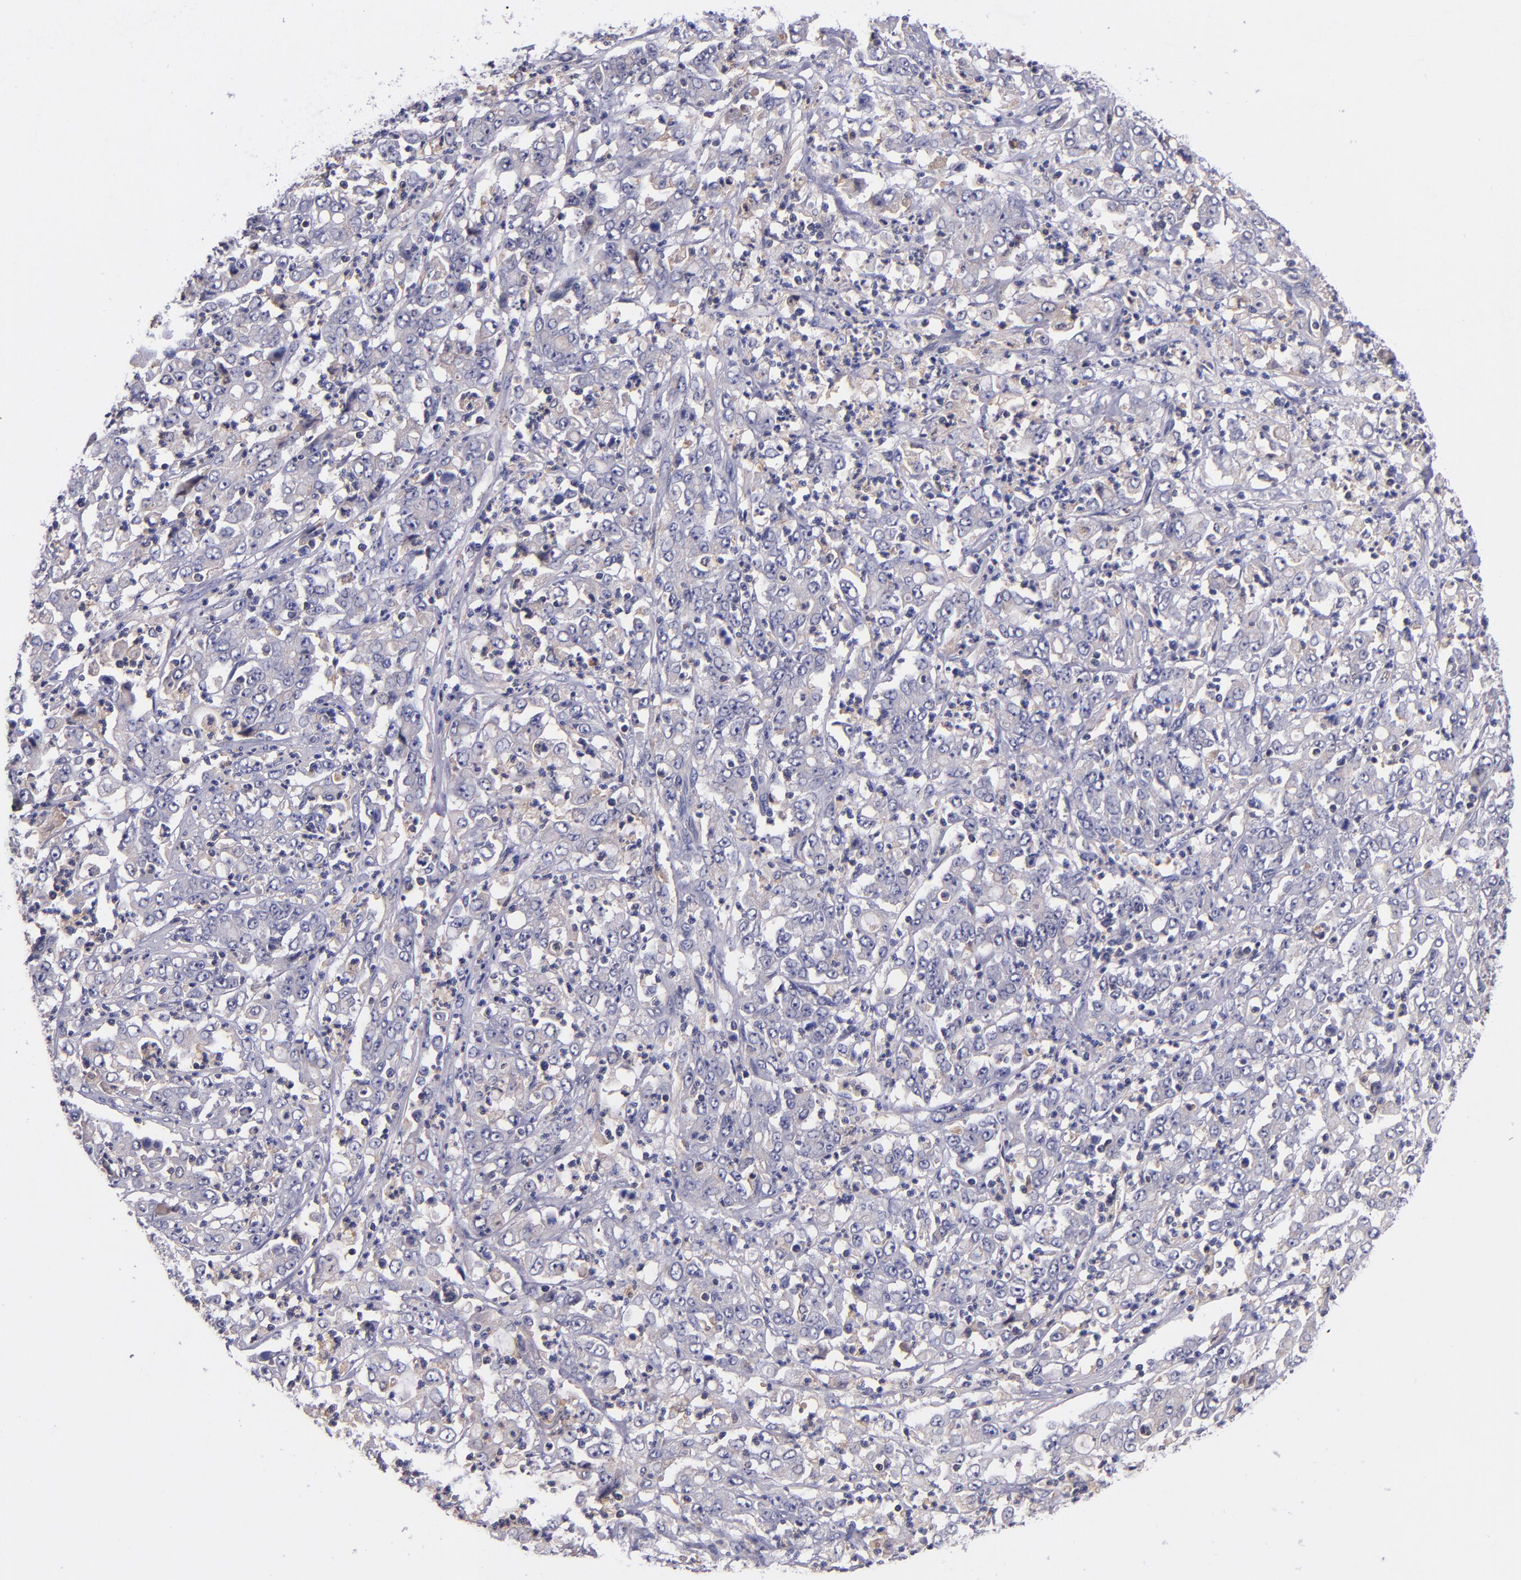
{"staining": {"intensity": "weak", "quantity": "25%-75%", "location": "cytoplasmic/membranous"}, "tissue": "stomach cancer", "cell_type": "Tumor cells", "image_type": "cancer", "snomed": [{"axis": "morphology", "description": "Adenocarcinoma, NOS"}, {"axis": "topography", "description": "Stomach, lower"}], "caption": "Human stomach cancer stained with a brown dye reveals weak cytoplasmic/membranous positive positivity in approximately 25%-75% of tumor cells.", "gene": "RBP4", "patient": {"sex": "female", "age": 71}}